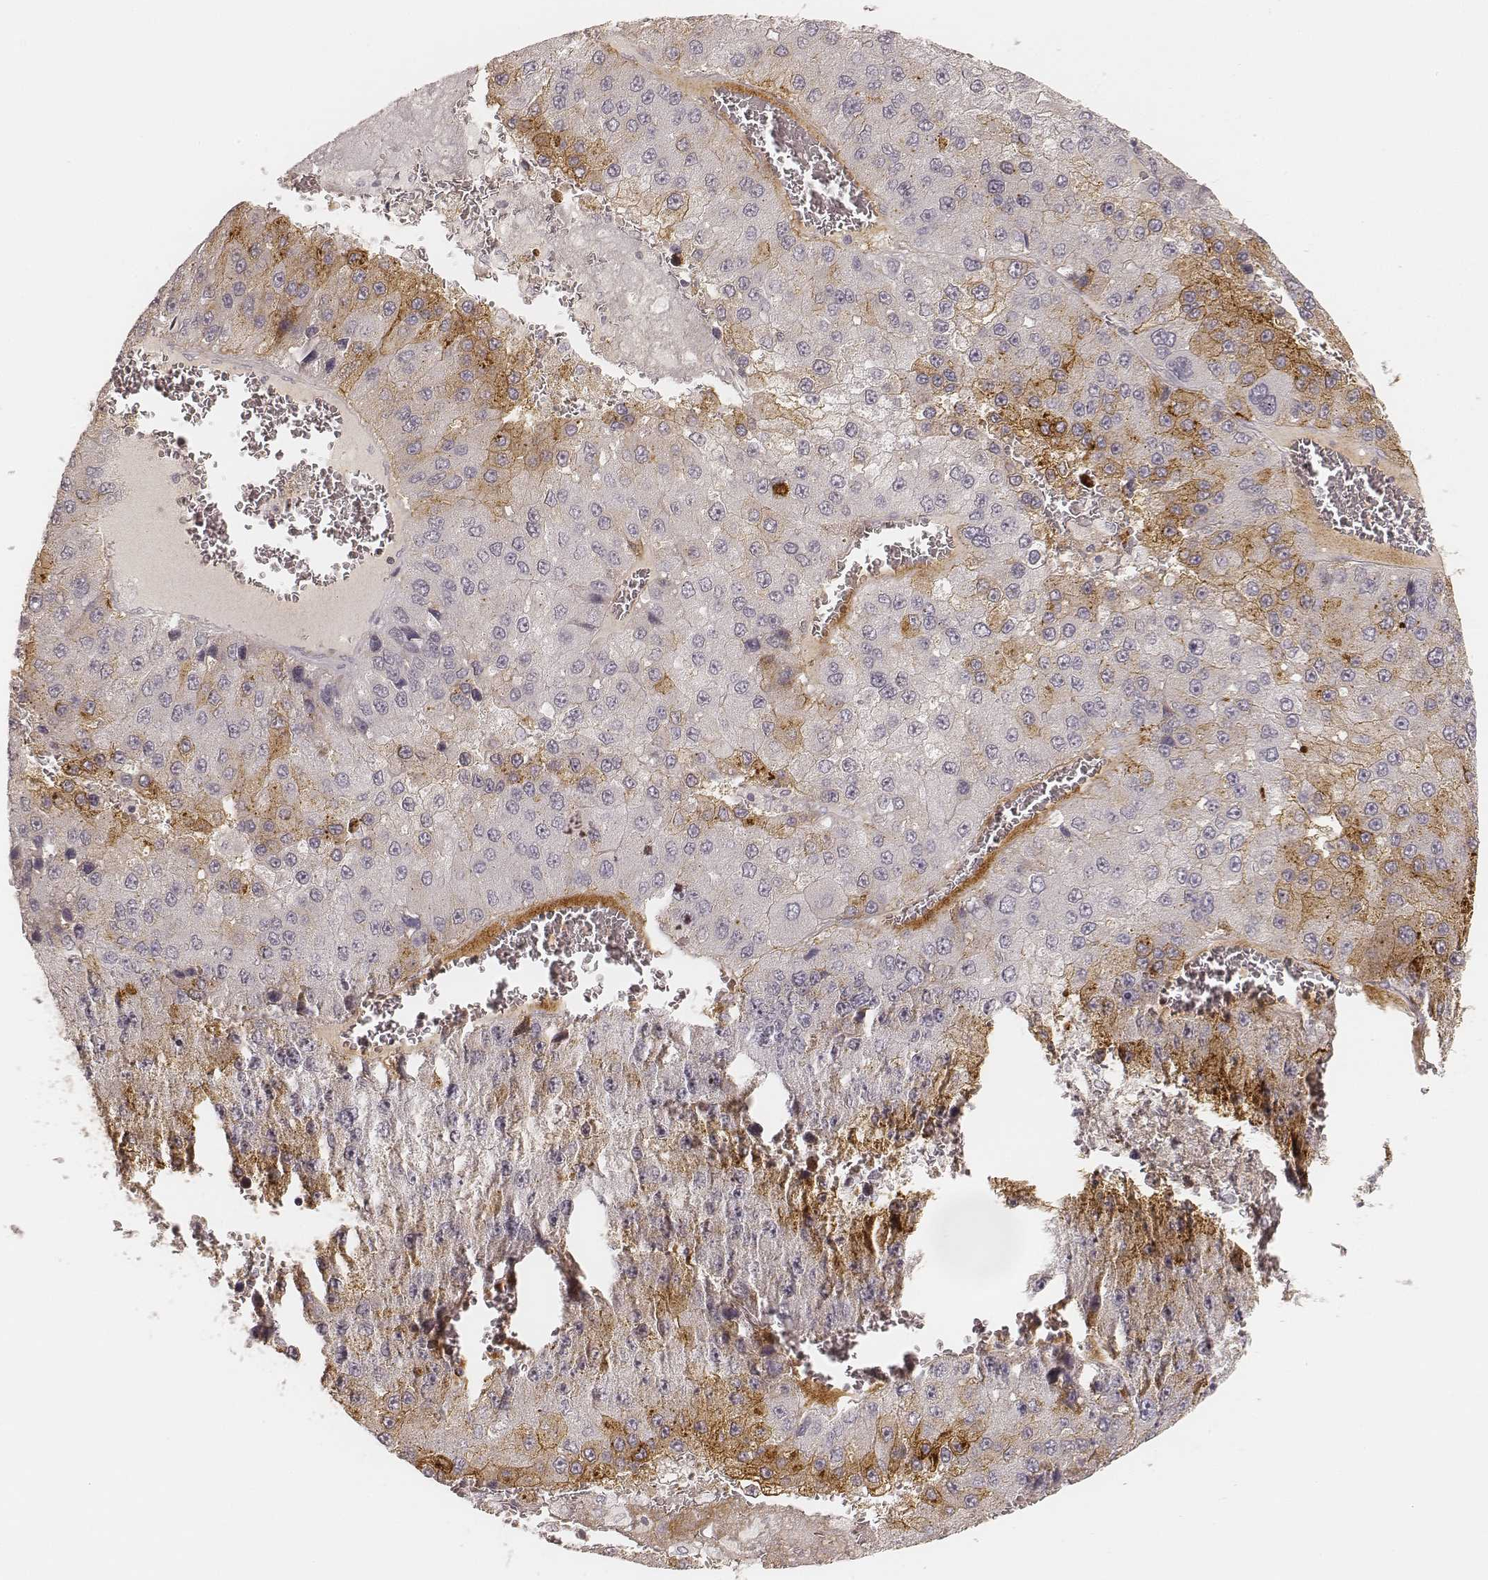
{"staining": {"intensity": "moderate", "quantity": "25%-75%", "location": "cytoplasmic/membranous"}, "tissue": "liver cancer", "cell_type": "Tumor cells", "image_type": "cancer", "snomed": [{"axis": "morphology", "description": "Carcinoma, Hepatocellular, NOS"}, {"axis": "topography", "description": "Liver"}], "caption": "Hepatocellular carcinoma (liver) stained for a protein (brown) demonstrates moderate cytoplasmic/membranous positive positivity in about 25%-75% of tumor cells.", "gene": "GORASP2", "patient": {"sex": "female", "age": 73}}